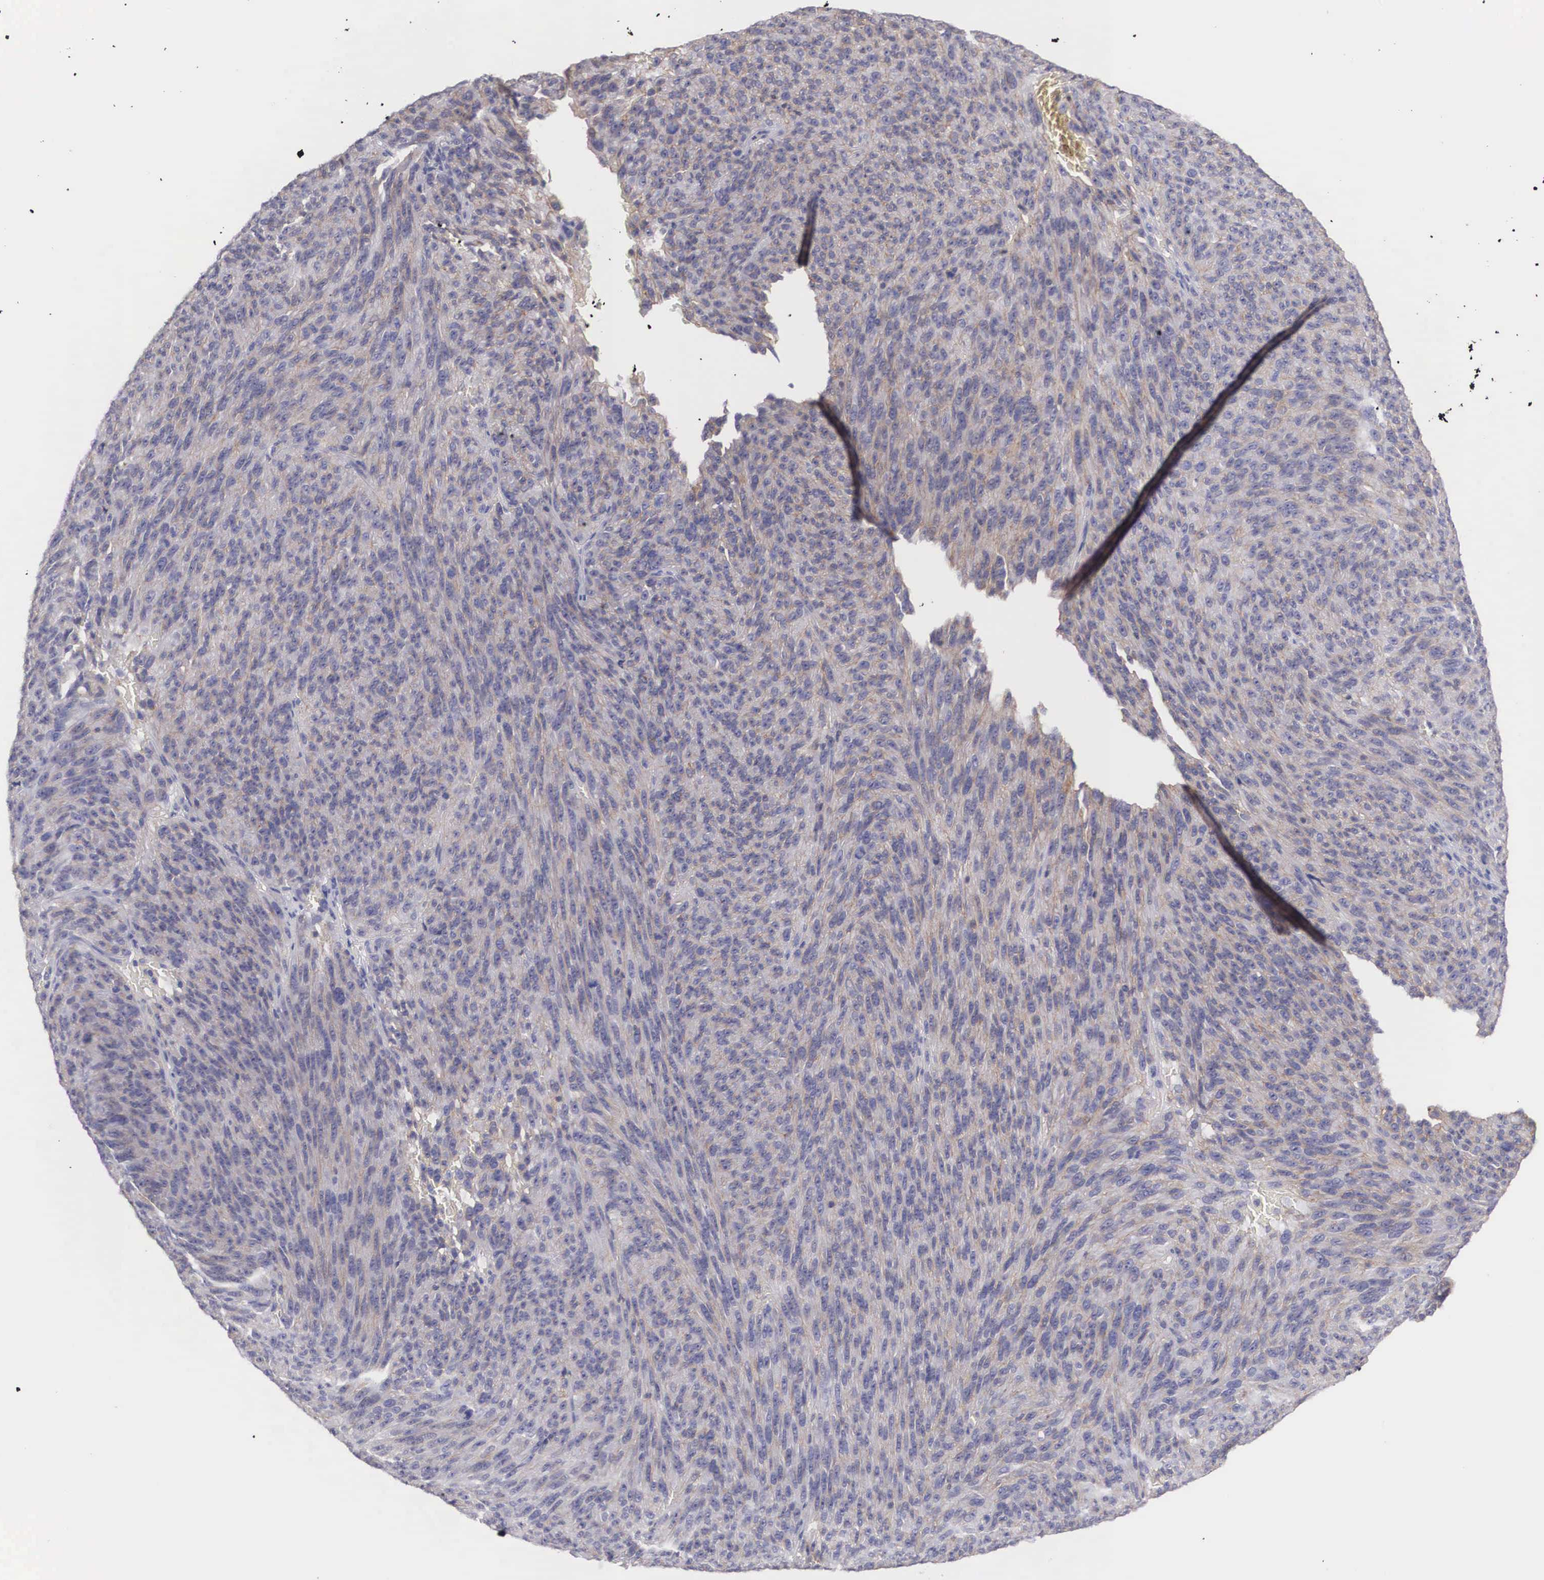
{"staining": {"intensity": "weak", "quantity": "25%-75%", "location": "cytoplasmic/membranous"}, "tissue": "melanoma", "cell_type": "Tumor cells", "image_type": "cancer", "snomed": [{"axis": "morphology", "description": "Malignant melanoma, NOS"}, {"axis": "topography", "description": "Skin"}], "caption": "Immunohistochemistry of human melanoma shows low levels of weak cytoplasmic/membranous positivity in about 25%-75% of tumor cells.", "gene": "NR4A2", "patient": {"sex": "male", "age": 76}}